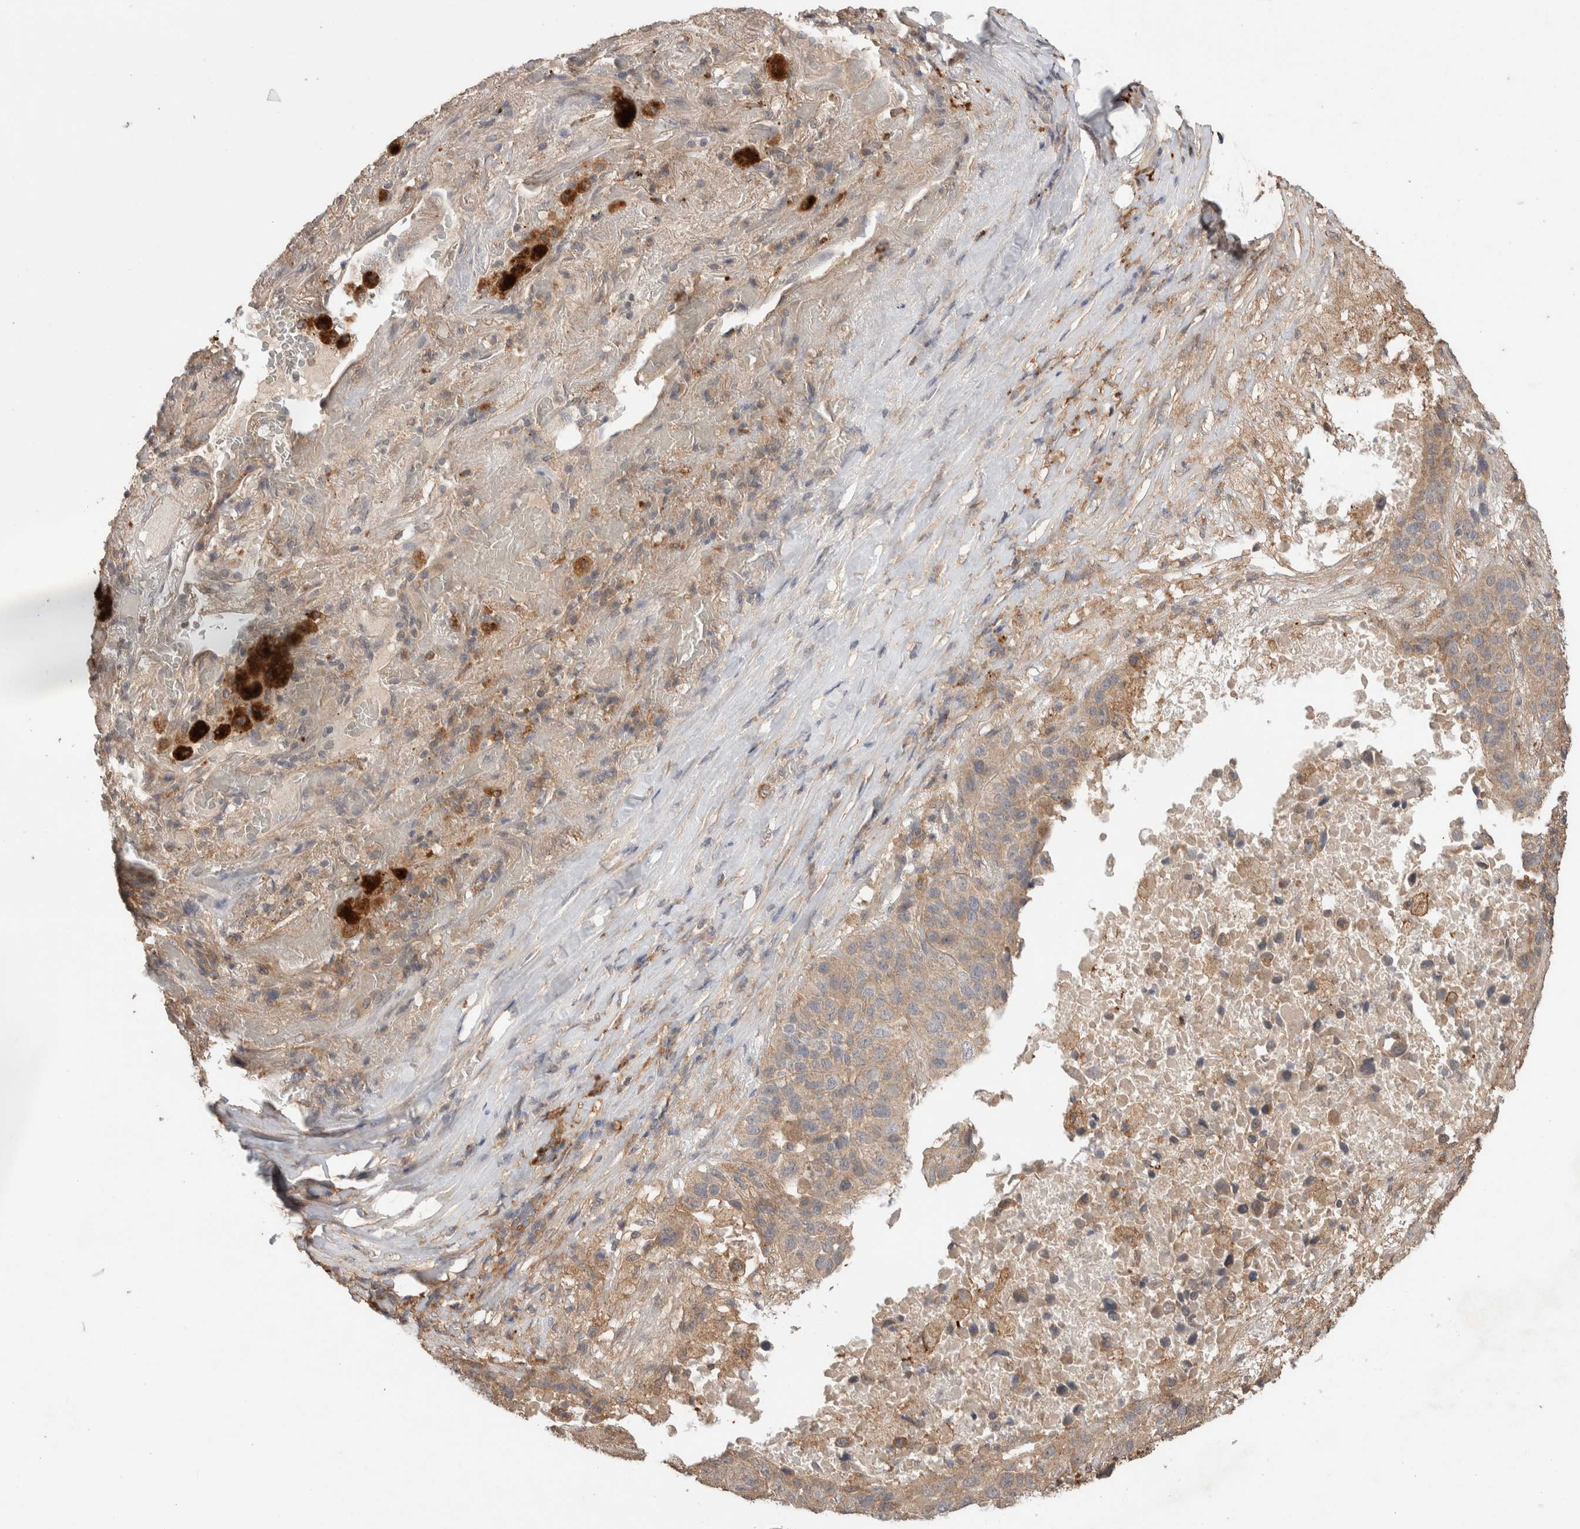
{"staining": {"intensity": "weak", "quantity": ">75%", "location": "cytoplasmic/membranous"}, "tissue": "lung cancer", "cell_type": "Tumor cells", "image_type": "cancer", "snomed": [{"axis": "morphology", "description": "Squamous cell carcinoma, NOS"}, {"axis": "topography", "description": "Lung"}], "caption": "Immunohistochemistry (IHC) (DAB (3,3'-diaminobenzidine)) staining of lung cancer demonstrates weak cytoplasmic/membranous protein staining in about >75% of tumor cells. The staining is performed using DAB brown chromogen to label protein expression. The nuclei are counter-stained blue using hematoxylin.", "gene": "KCNJ5", "patient": {"sex": "male", "age": 57}}